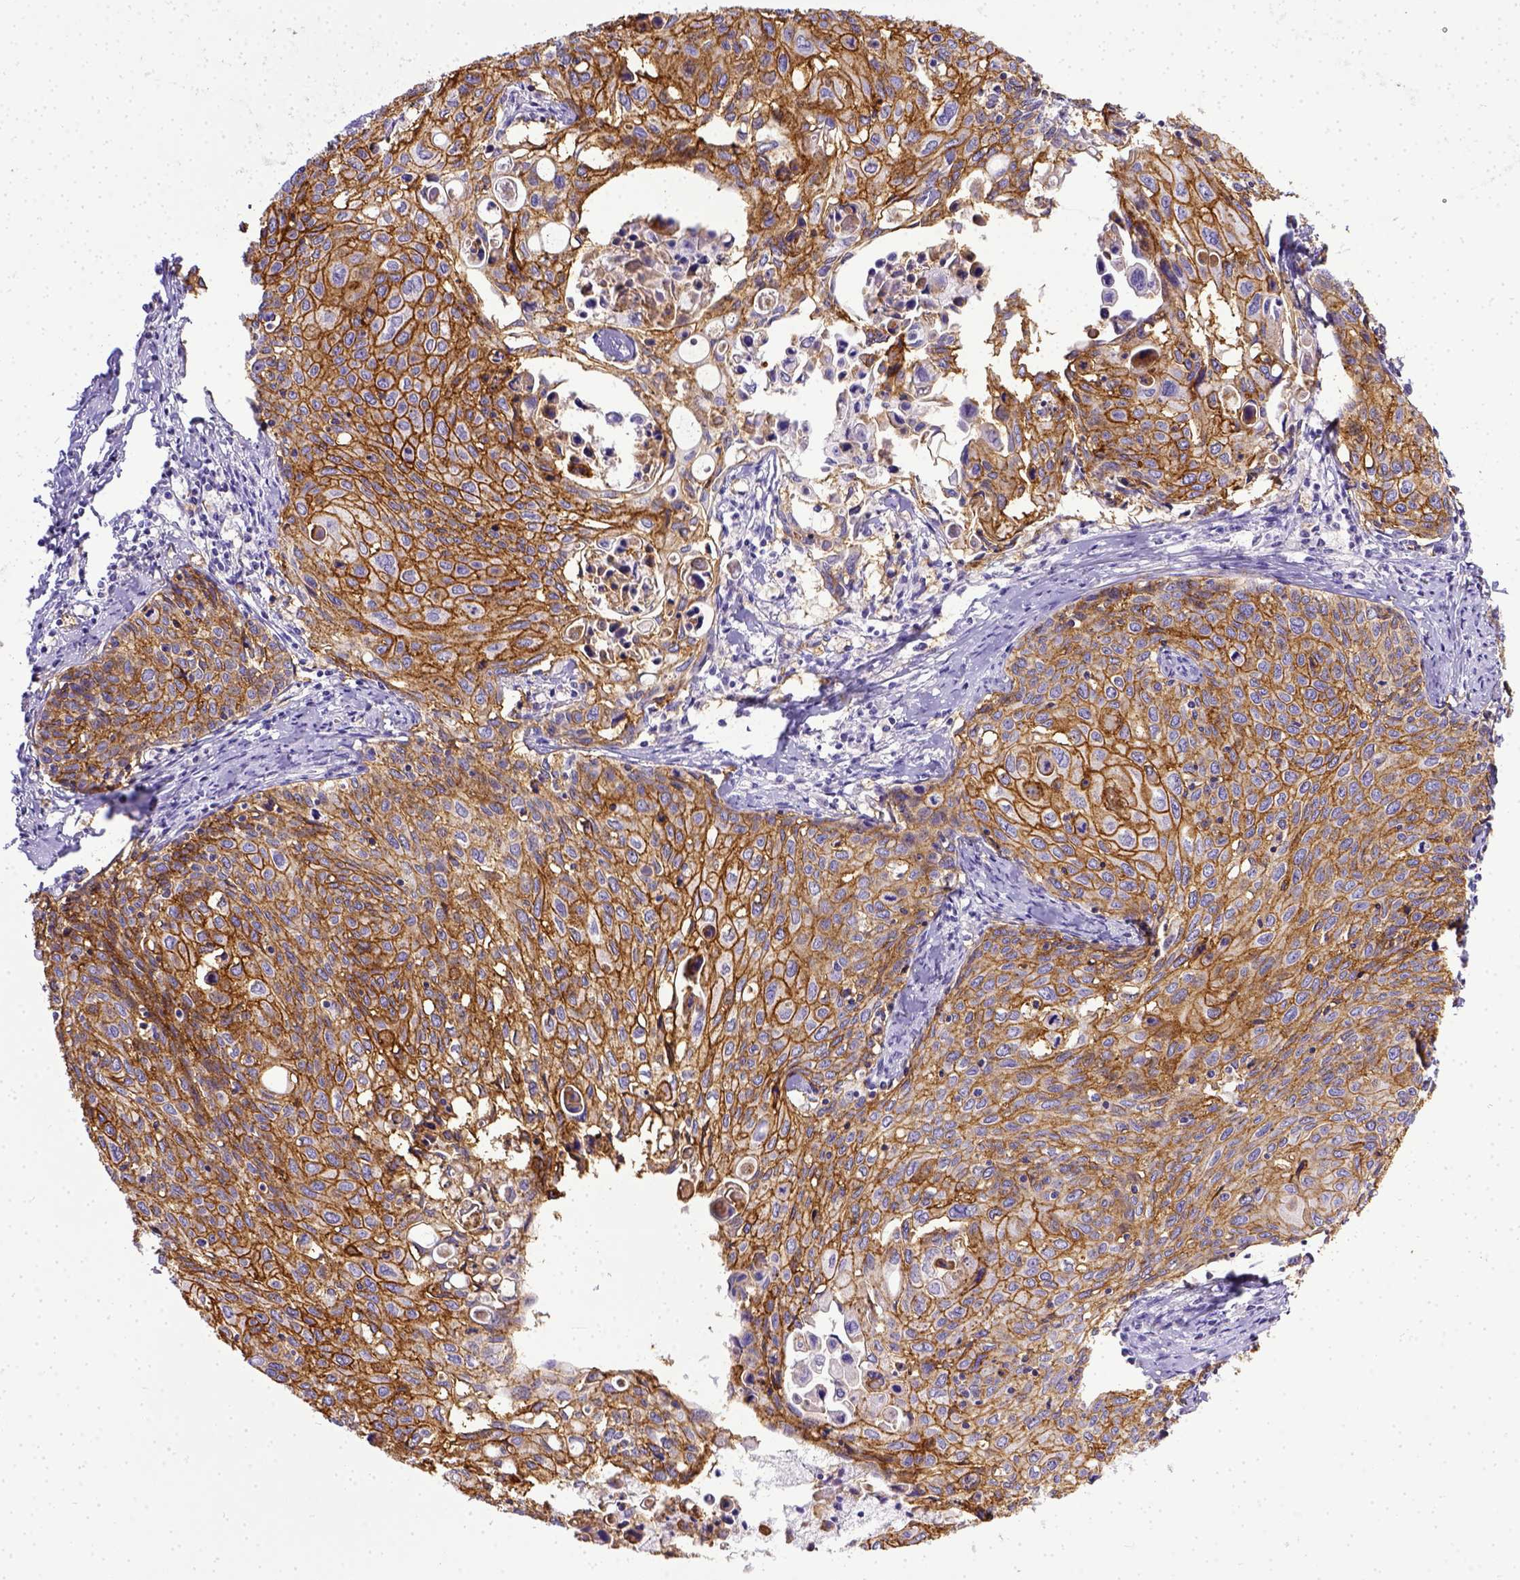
{"staining": {"intensity": "moderate", "quantity": ">75%", "location": "cytoplasmic/membranous"}, "tissue": "cervical cancer", "cell_type": "Tumor cells", "image_type": "cancer", "snomed": [{"axis": "morphology", "description": "Squamous cell carcinoma, NOS"}, {"axis": "topography", "description": "Cervix"}], "caption": "Immunohistochemical staining of human squamous cell carcinoma (cervical) shows medium levels of moderate cytoplasmic/membranous protein staining in about >75% of tumor cells.", "gene": "BTN1A1", "patient": {"sex": "female", "age": 62}}